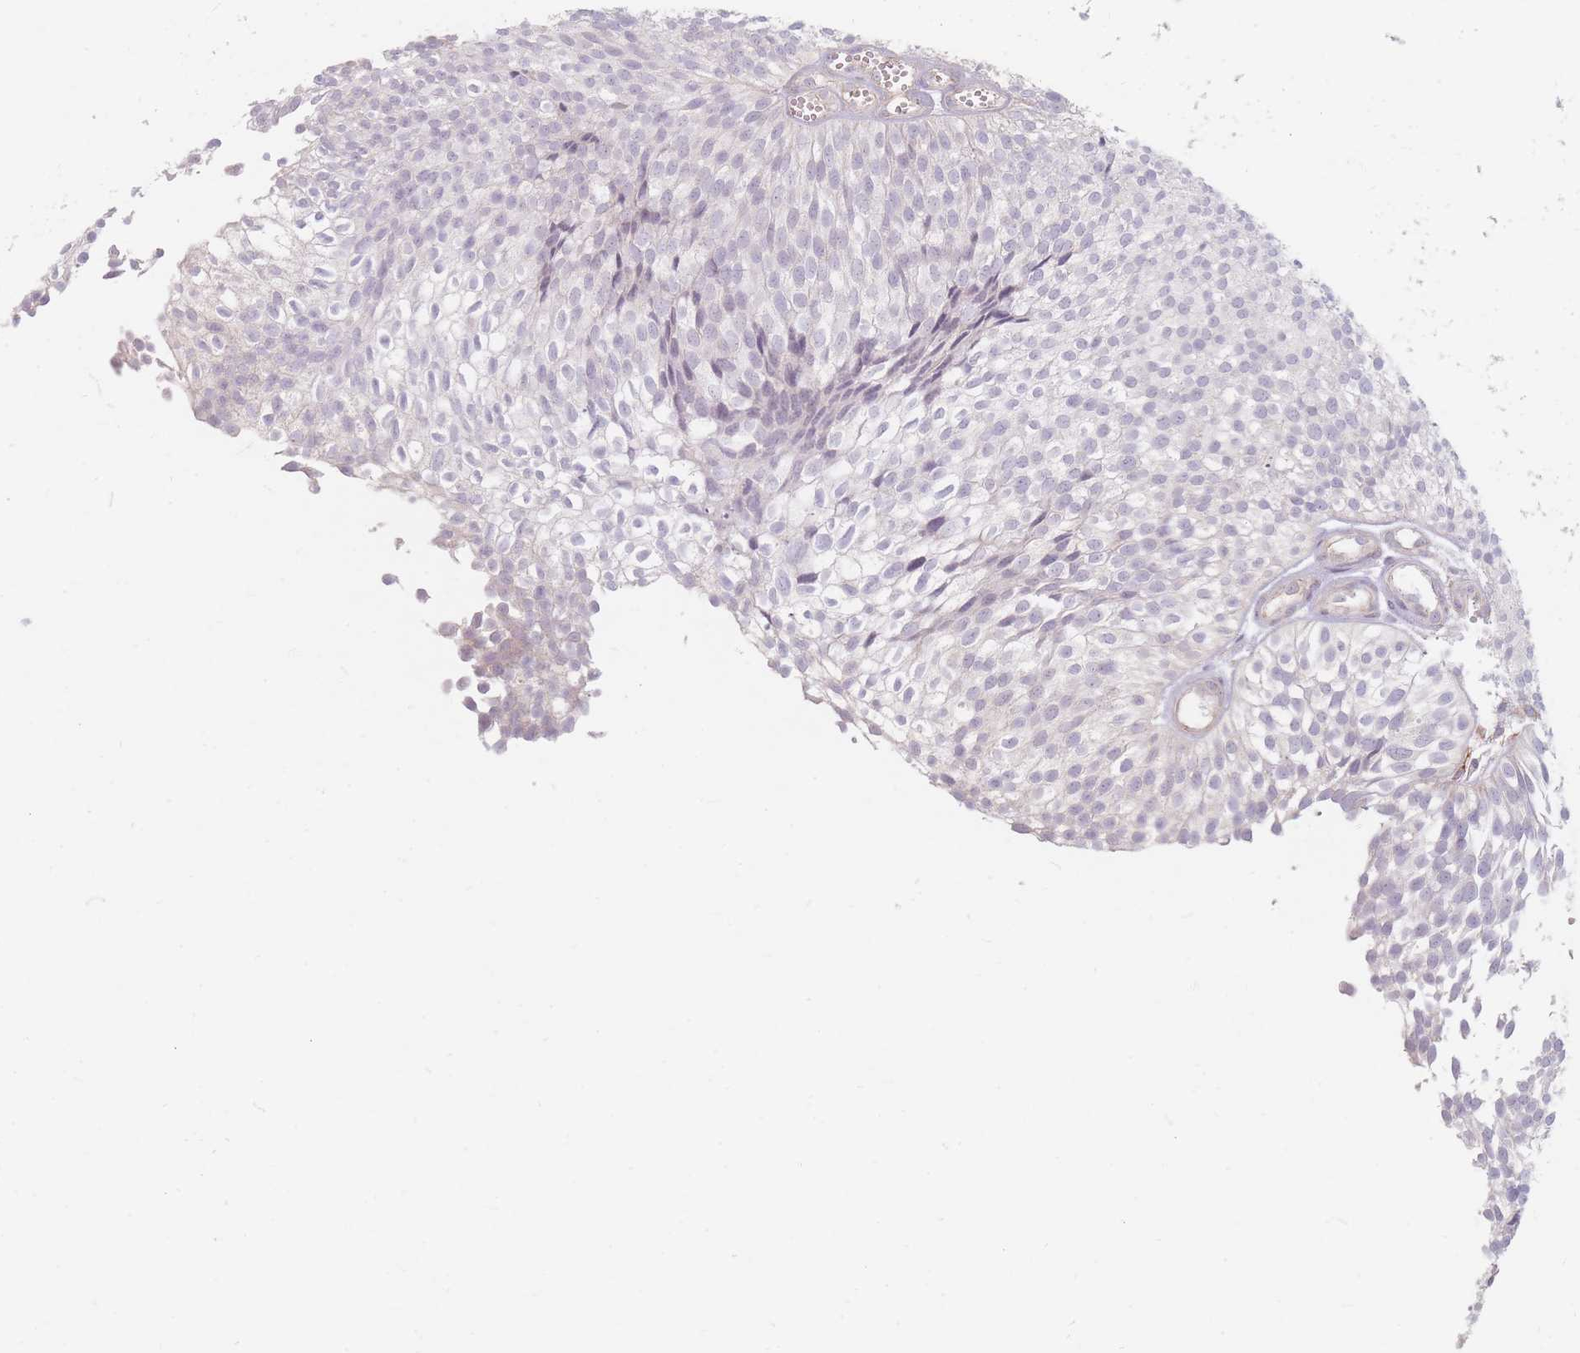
{"staining": {"intensity": "negative", "quantity": "none", "location": "none"}, "tissue": "urothelial cancer", "cell_type": "Tumor cells", "image_type": "cancer", "snomed": [{"axis": "morphology", "description": "Urothelial carcinoma, Low grade"}, {"axis": "topography", "description": "Urinary bladder"}], "caption": "A photomicrograph of low-grade urothelial carcinoma stained for a protein reveals no brown staining in tumor cells.", "gene": "CHCHD7", "patient": {"sex": "male", "age": 91}}